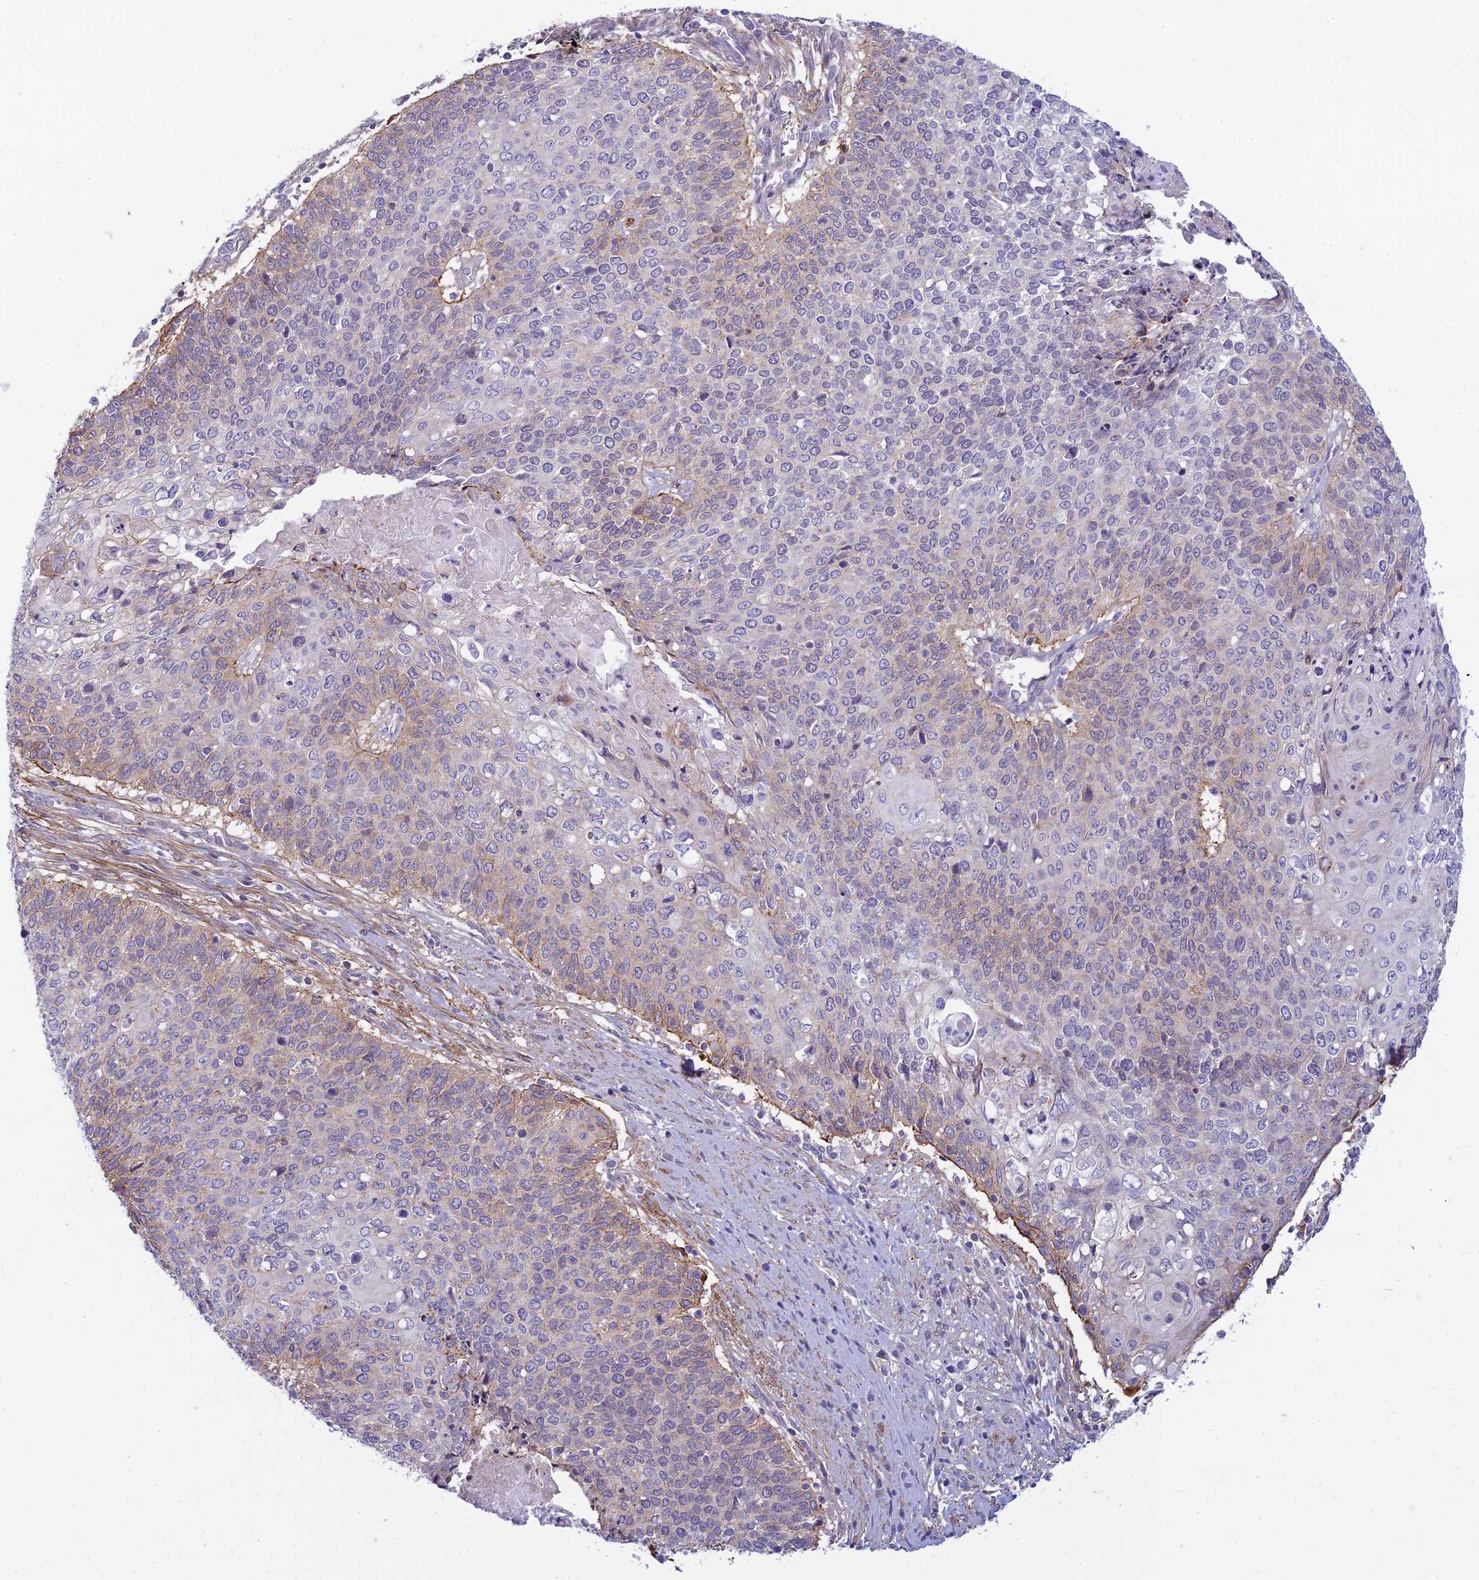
{"staining": {"intensity": "moderate", "quantity": "<25%", "location": "cytoplasmic/membranous"}, "tissue": "cervical cancer", "cell_type": "Tumor cells", "image_type": "cancer", "snomed": [{"axis": "morphology", "description": "Squamous cell carcinoma, NOS"}, {"axis": "topography", "description": "Cervix"}], "caption": "Cervical cancer (squamous cell carcinoma) stained with DAB immunohistochemistry demonstrates low levels of moderate cytoplasmic/membranous expression in approximately <25% of tumor cells.", "gene": "FBXW4", "patient": {"sex": "female", "age": 39}}